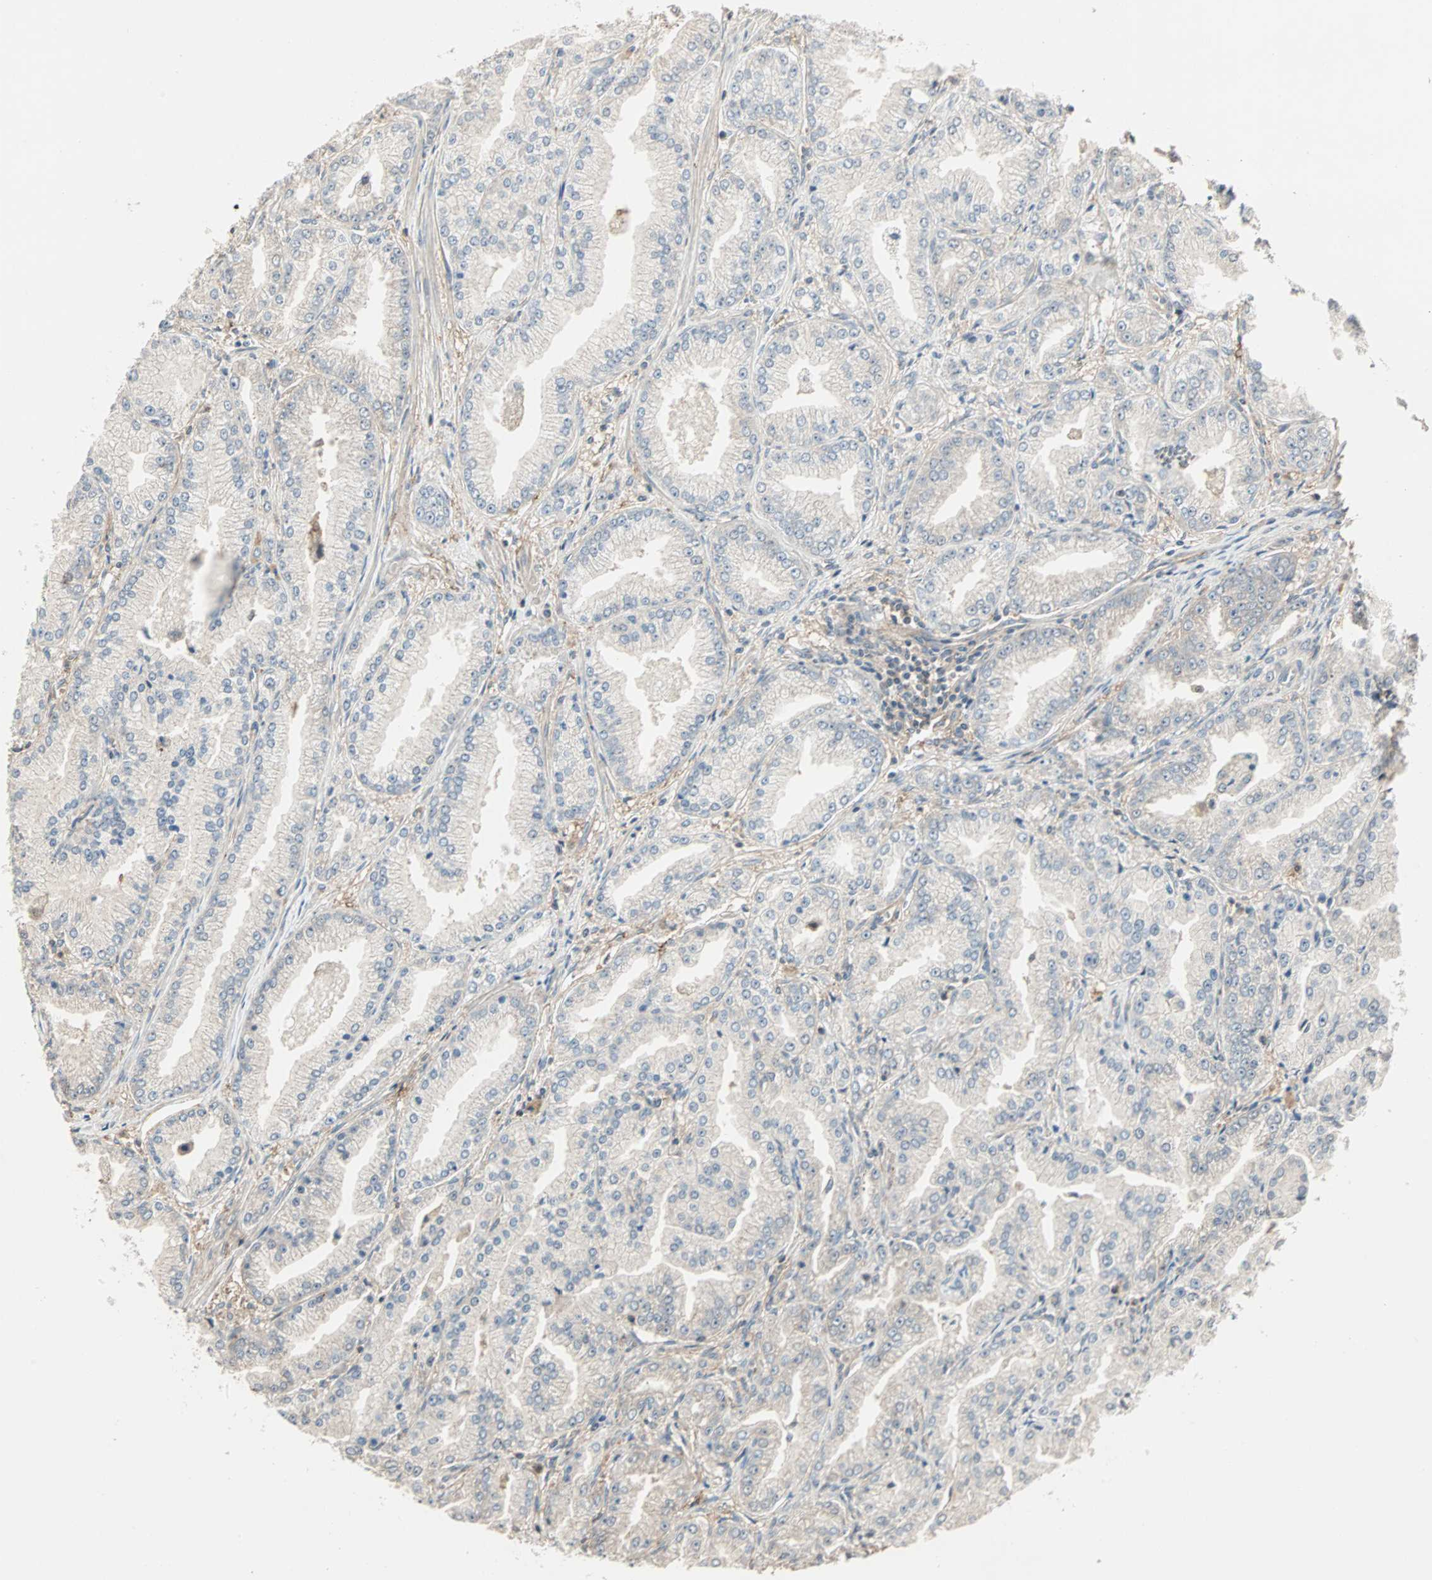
{"staining": {"intensity": "weak", "quantity": "<25%", "location": "cytoplasmic/membranous"}, "tissue": "prostate cancer", "cell_type": "Tumor cells", "image_type": "cancer", "snomed": [{"axis": "morphology", "description": "Adenocarcinoma, High grade"}, {"axis": "topography", "description": "Prostate"}], "caption": "Prostate adenocarcinoma (high-grade) was stained to show a protein in brown. There is no significant expression in tumor cells.", "gene": "DRG2", "patient": {"sex": "male", "age": 61}}